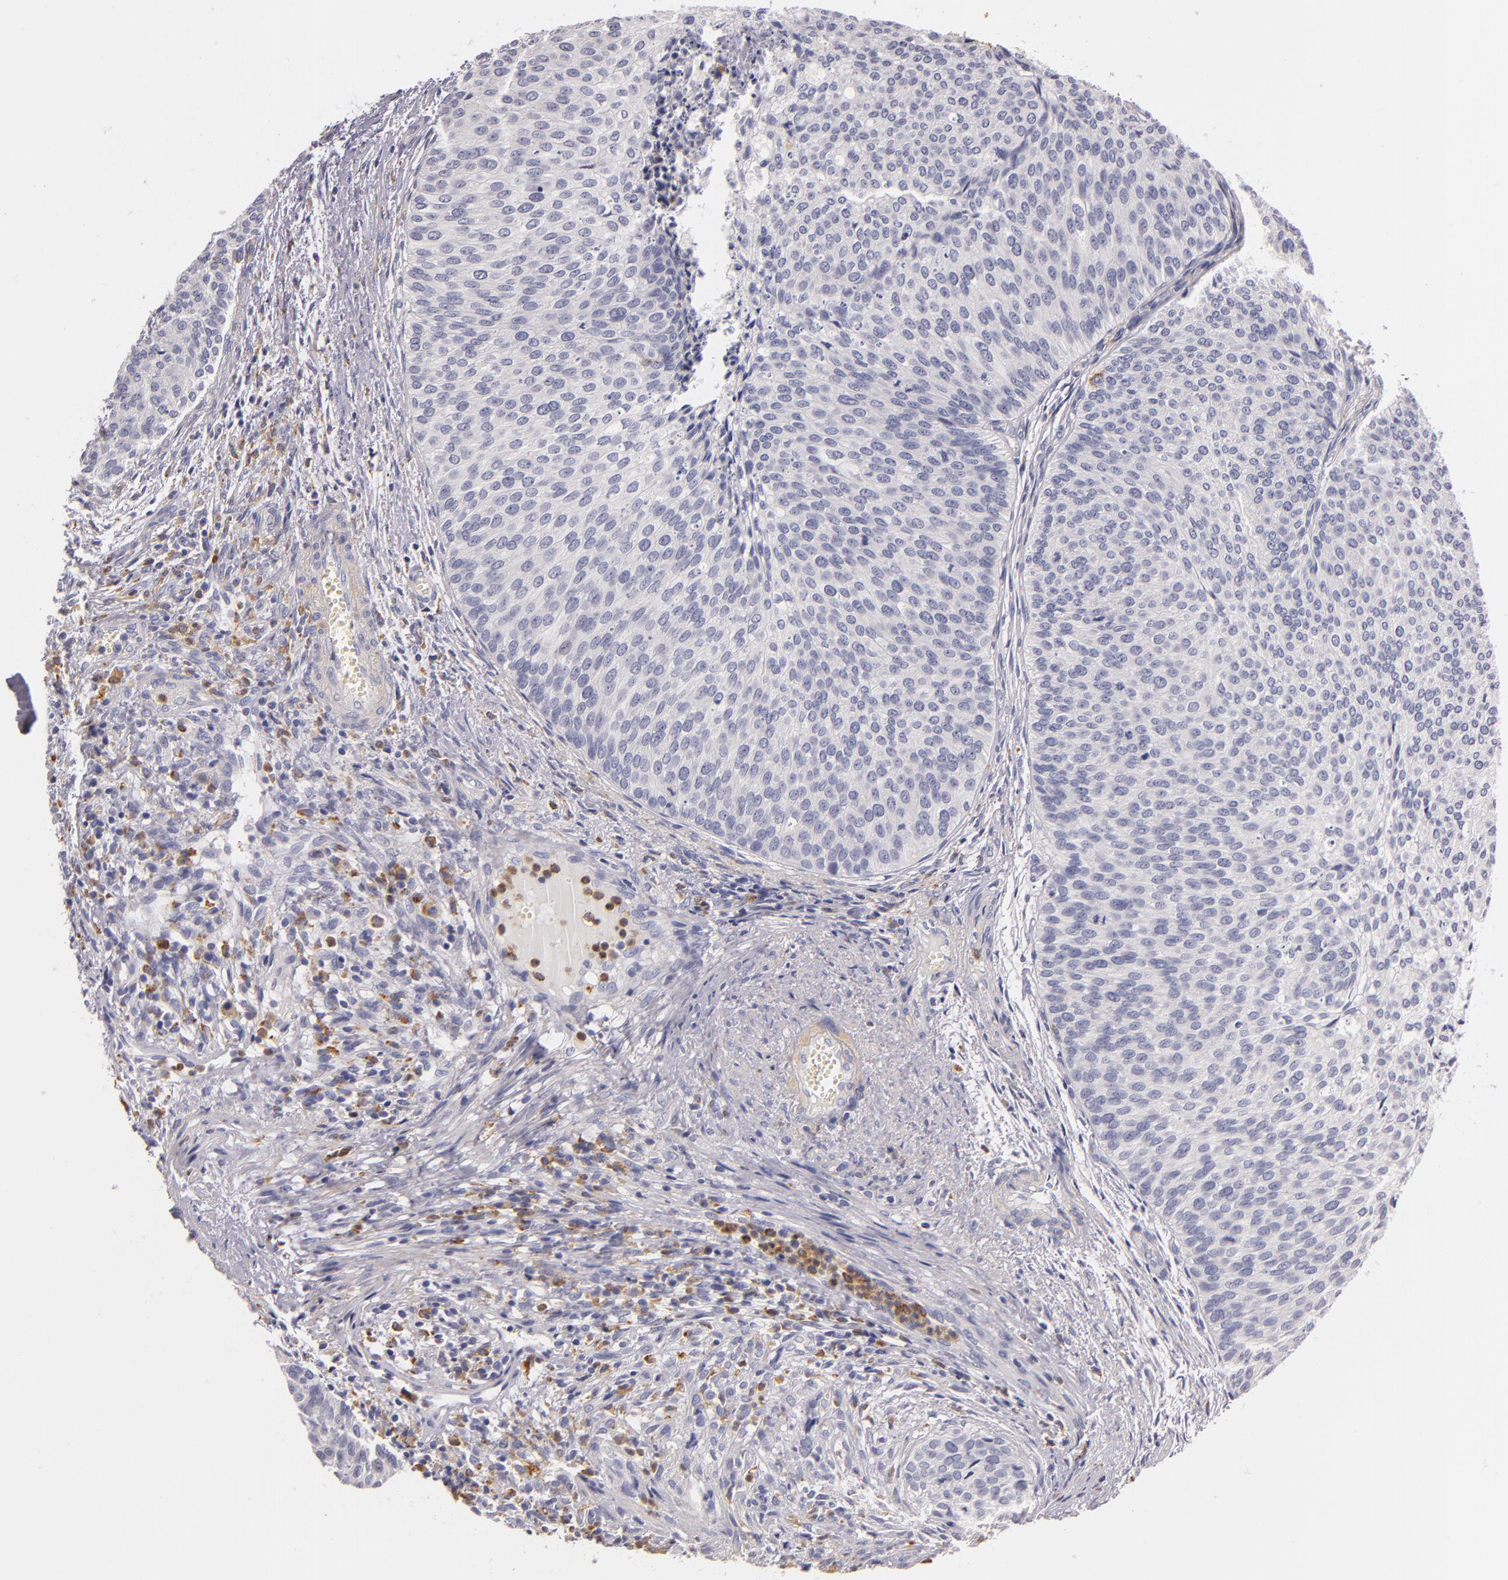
{"staining": {"intensity": "negative", "quantity": "none", "location": "none"}, "tissue": "urothelial cancer", "cell_type": "Tumor cells", "image_type": "cancer", "snomed": [{"axis": "morphology", "description": "Urothelial carcinoma, Low grade"}, {"axis": "topography", "description": "Urinary bladder"}], "caption": "This histopathology image is of urothelial cancer stained with IHC to label a protein in brown with the nuclei are counter-stained blue. There is no positivity in tumor cells.", "gene": "TLR8", "patient": {"sex": "male", "age": 84}}